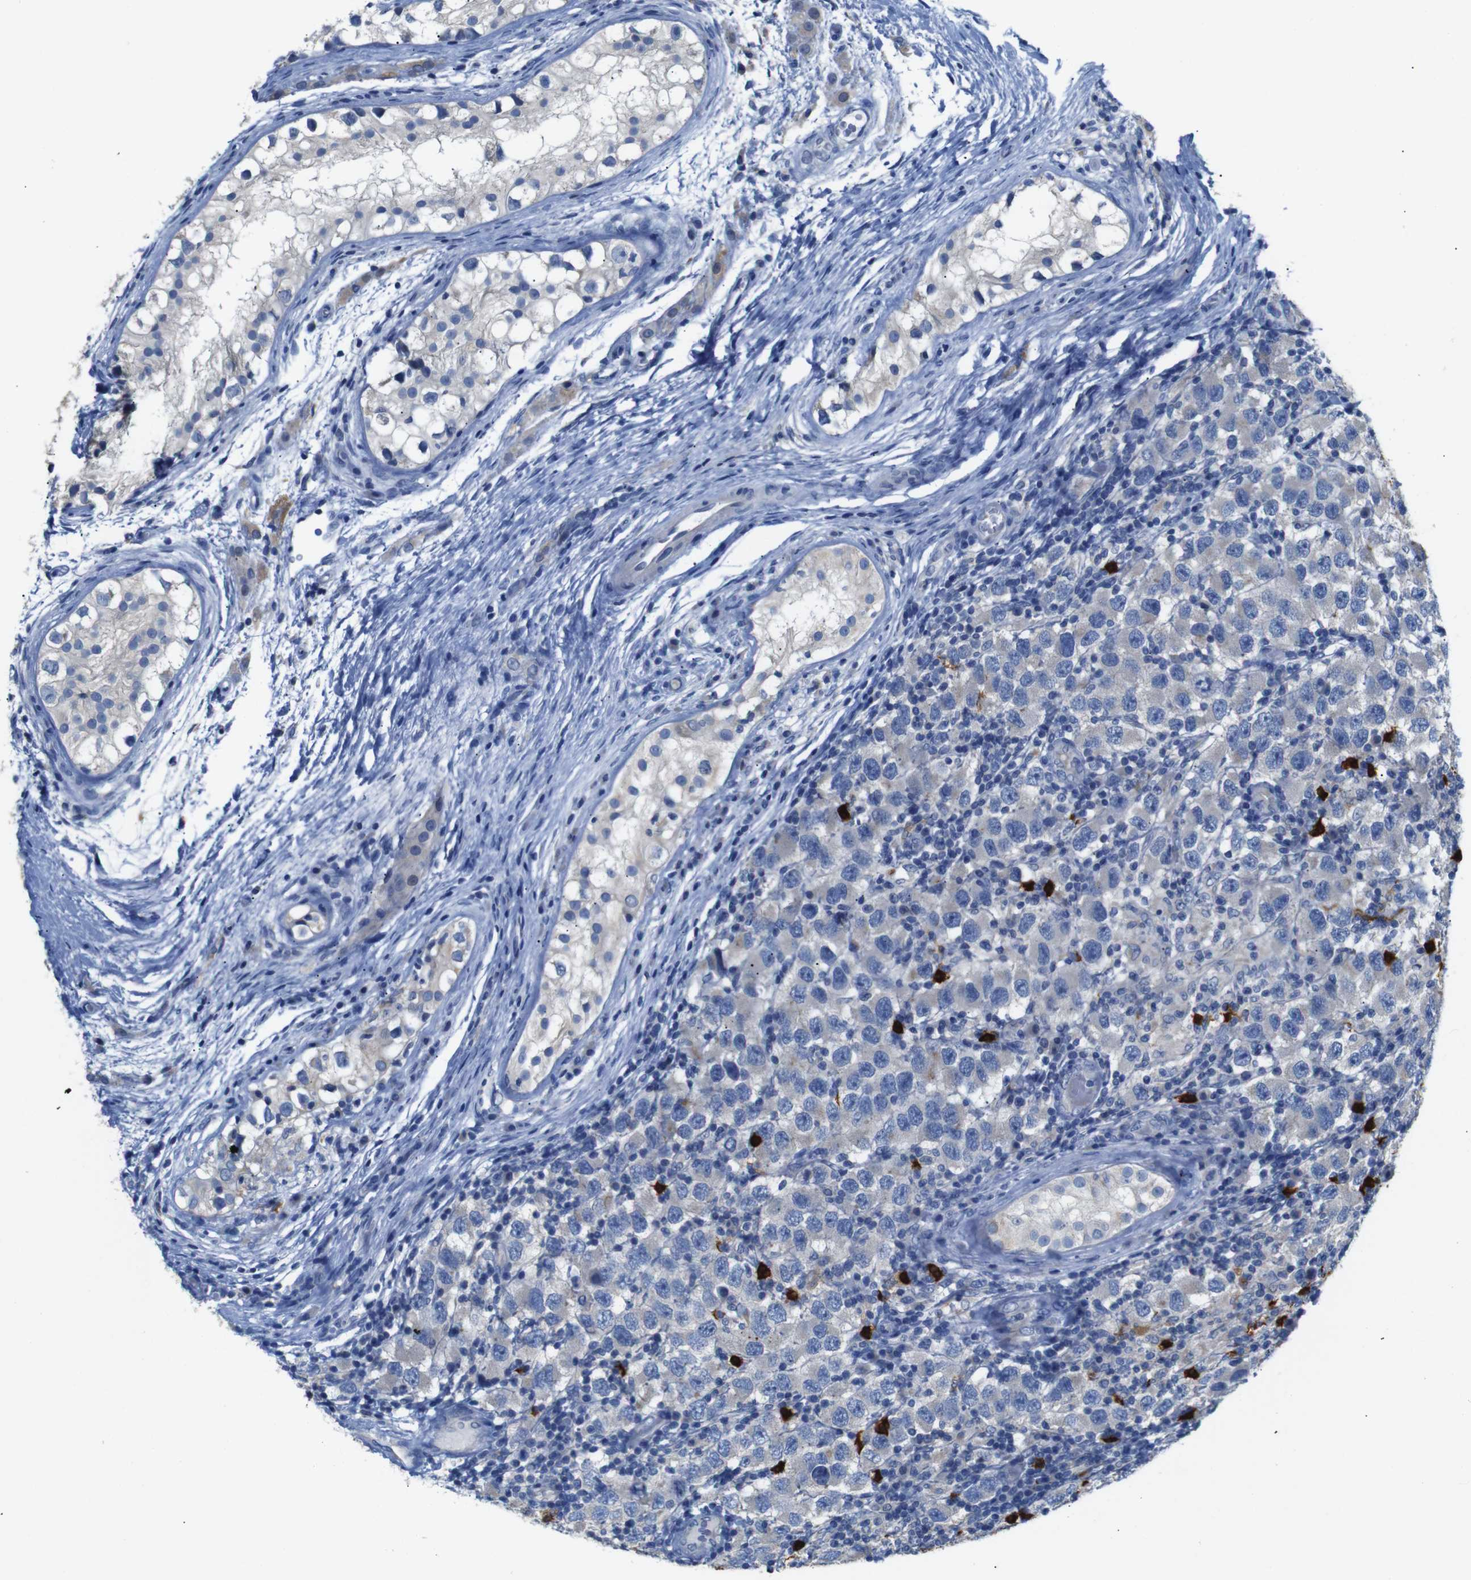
{"staining": {"intensity": "weak", "quantity": "25%-75%", "location": "cytoplasmic/membranous"}, "tissue": "testis cancer", "cell_type": "Tumor cells", "image_type": "cancer", "snomed": [{"axis": "morphology", "description": "Carcinoma, Embryonal, NOS"}, {"axis": "topography", "description": "Testis"}], "caption": "A brown stain labels weak cytoplasmic/membranous positivity of a protein in human testis embryonal carcinoma tumor cells.", "gene": "ALOX15", "patient": {"sex": "male", "age": 21}}